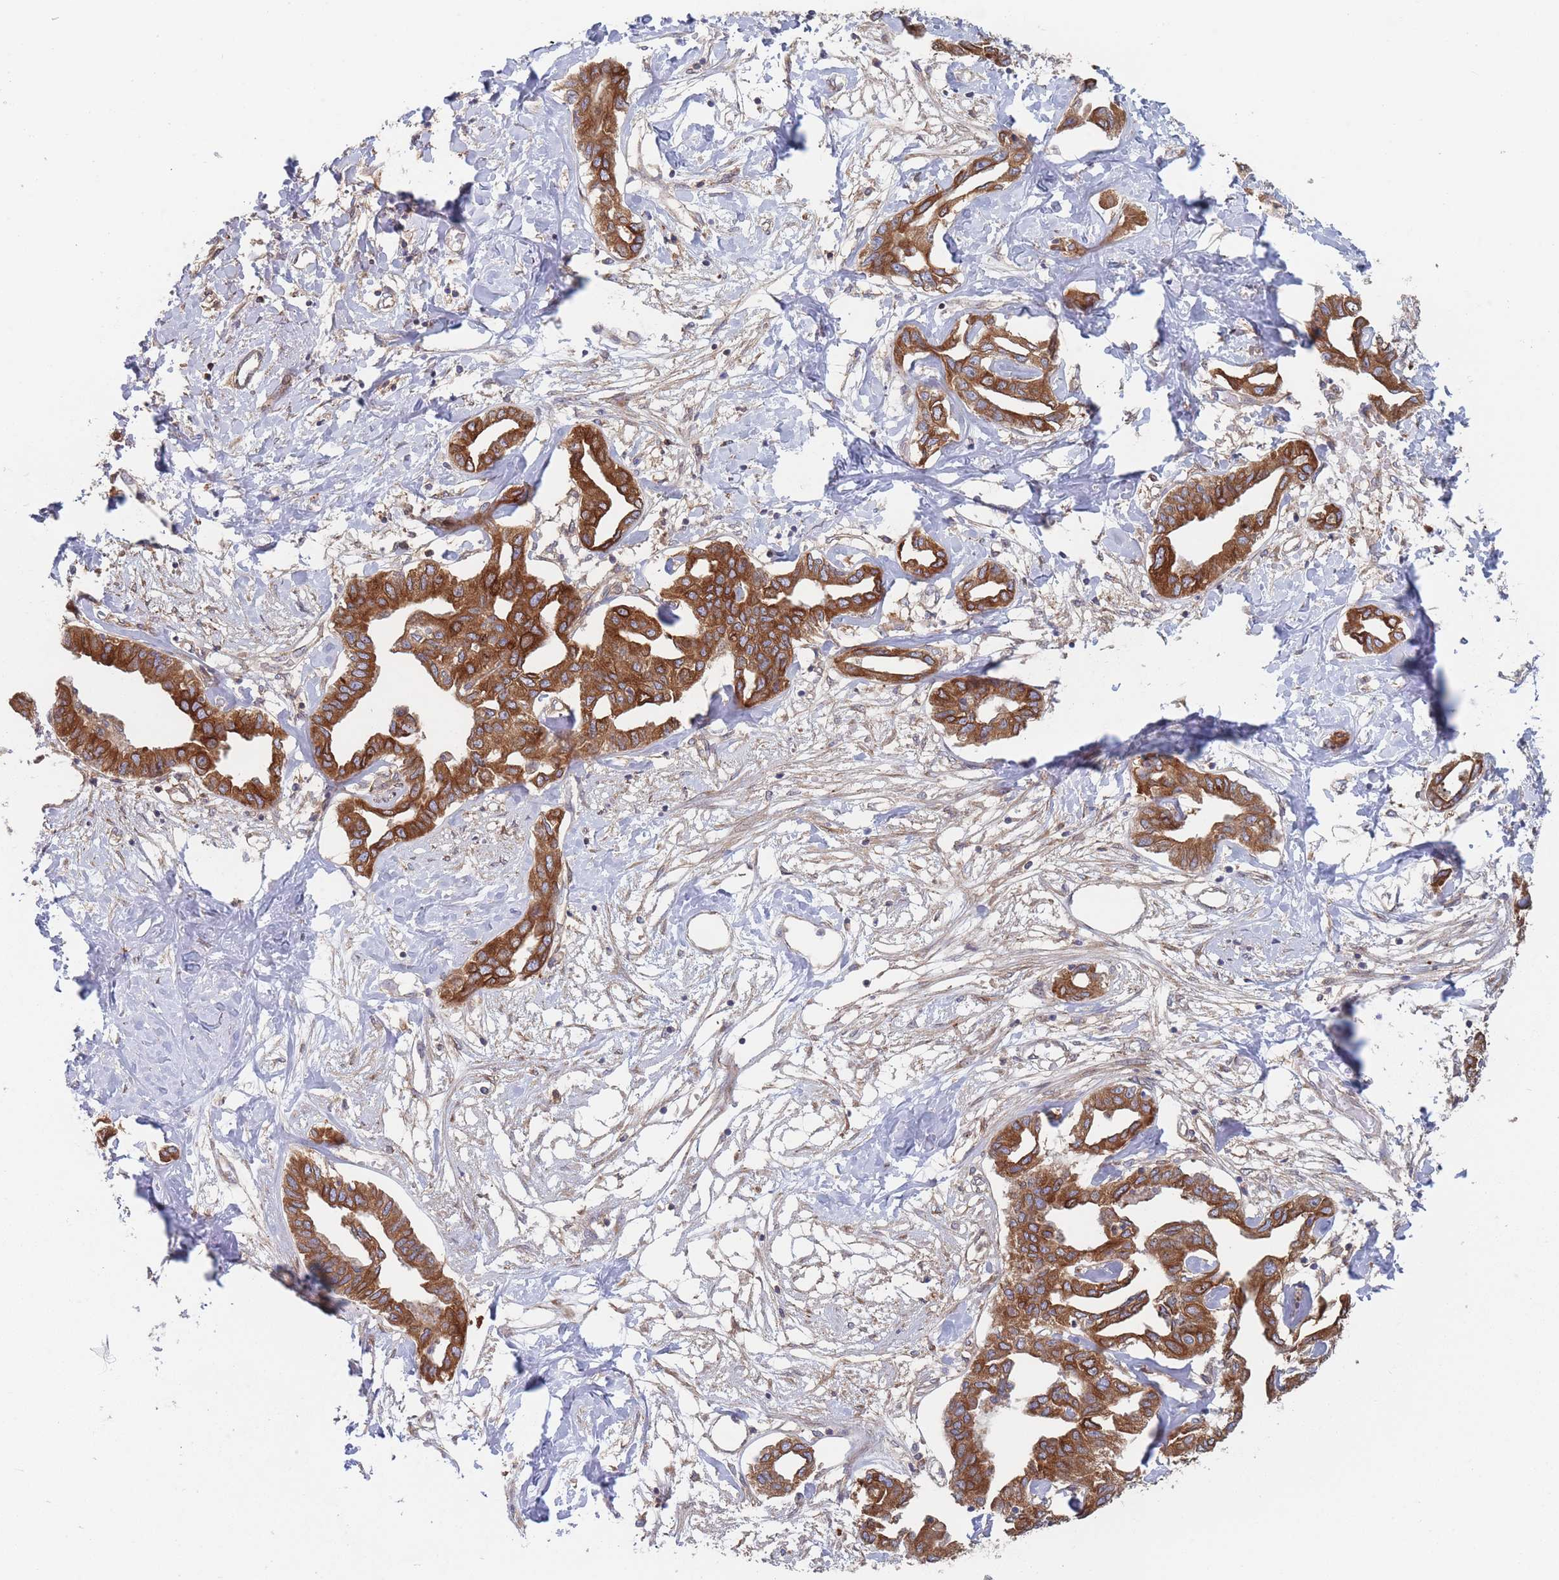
{"staining": {"intensity": "strong", "quantity": ">75%", "location": "cytoplasmic/membranous"}, "tissue": "liver cancer", "cell_type": "Tumor cells", "image_type": "cancer", "snomed": [{"axis": "morphology", "description": "Cholangiocarcinoma"}, {"axis": "topography", "description": "Liver"}], "caption": "Immunohistochemical staining of human liver cancer (cholangiocarcinoma) reveals high levels of strong cytoplasmic/membranous positivity in about >75% of tumor cells.", "gene": "KDSR", "patient": {"sex": "male", "age": 59}}